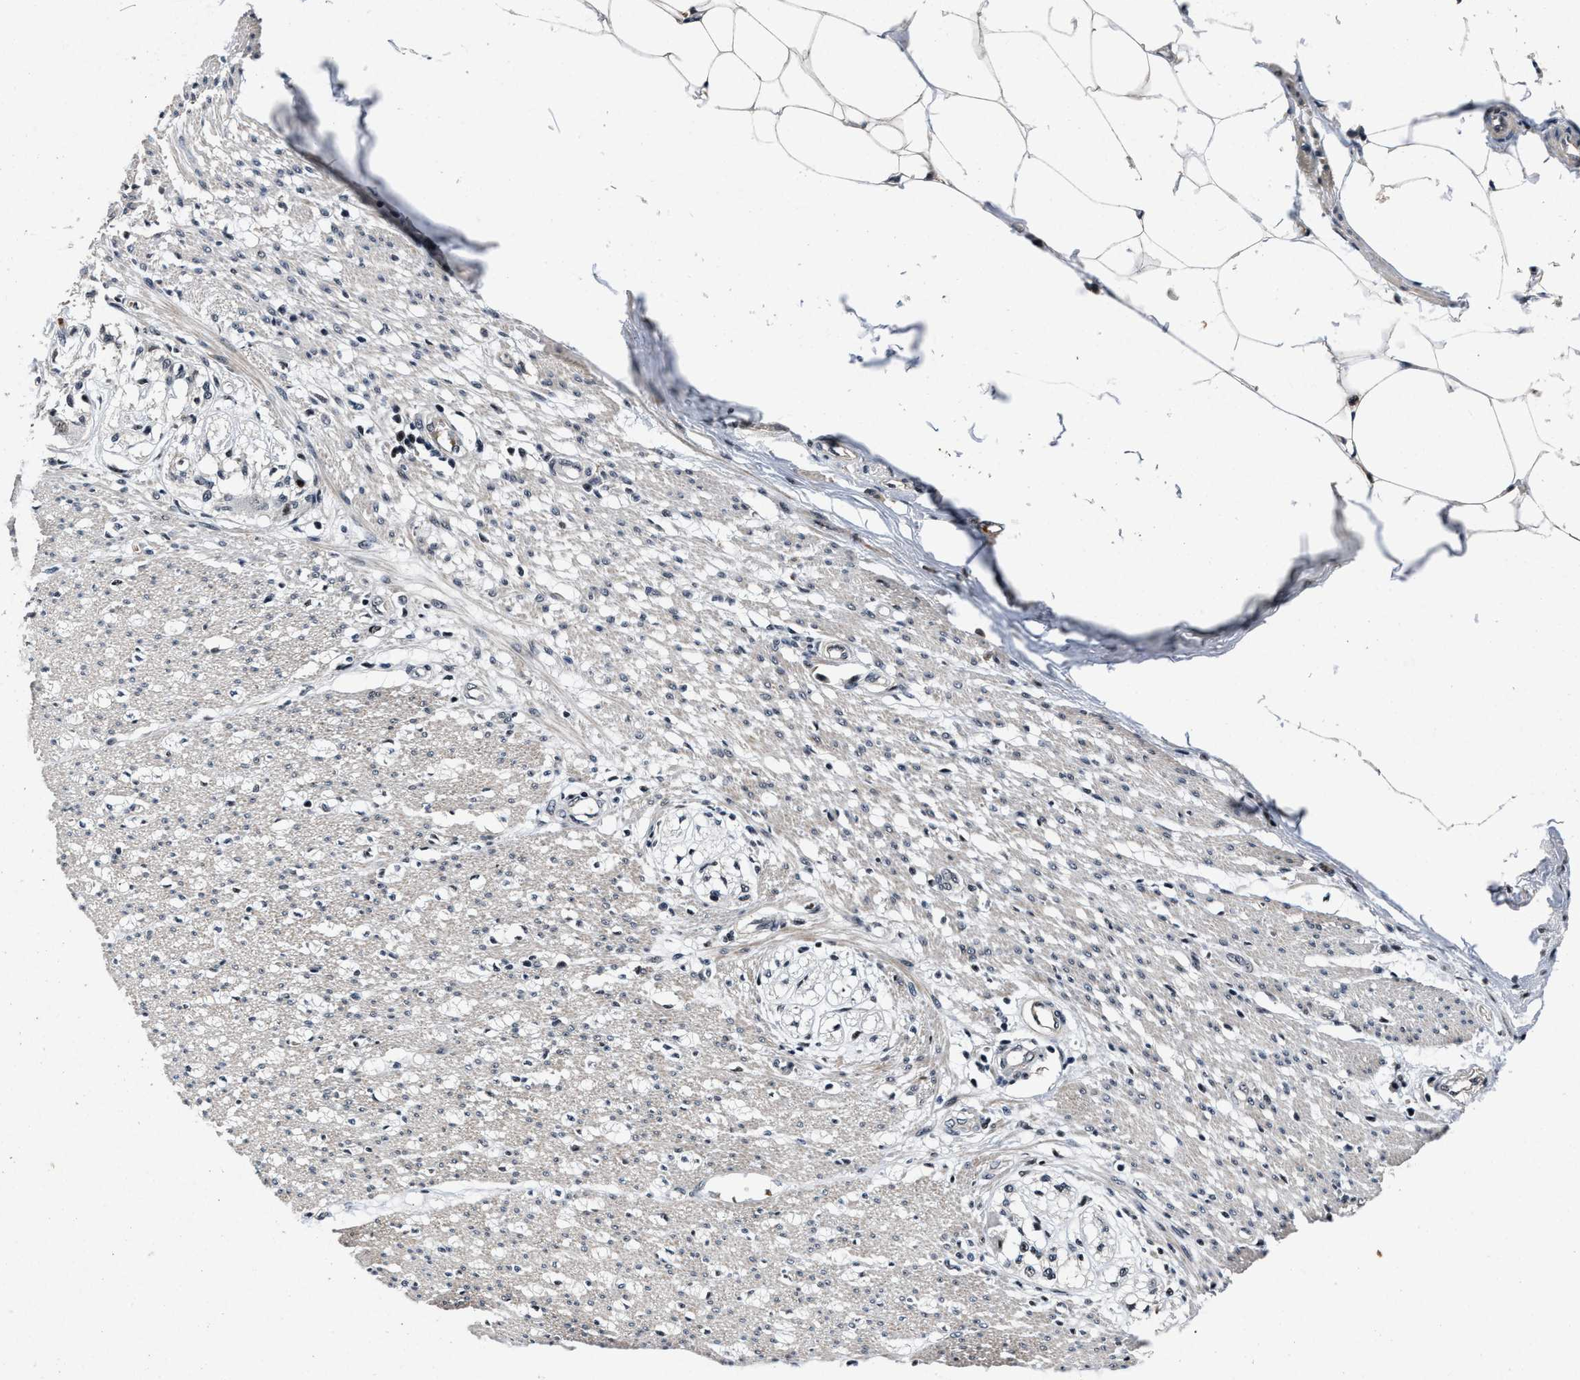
{"staining": {"intensity": "weak", "quantity": ">75%", "location": "cytoplasmic/membranous,nuclear"}, "tissue": "smooth muscle", "cell_type": "Smooth muscle cells", "image_type": "normal", "snomed": [{"axis": "morphology", "description": "Normal tissue, NOS"}, {"axis": "morphology", "description": "Adenocarcinoma, NOS"}, {"axis": "topography", "description": "Colon"}, {"axis": "topography", "description": "Peripheral nerve tissue"}], "caption": "An IHC micrograph of normal tissue is shown. Protein staining in brown shows weak cytoplasmic/membranous,nuclear positivity in smooth muscle within smooth muscle cells.", "gene": "ZNF233", "patient": {"sex": "male", "age": 14}}